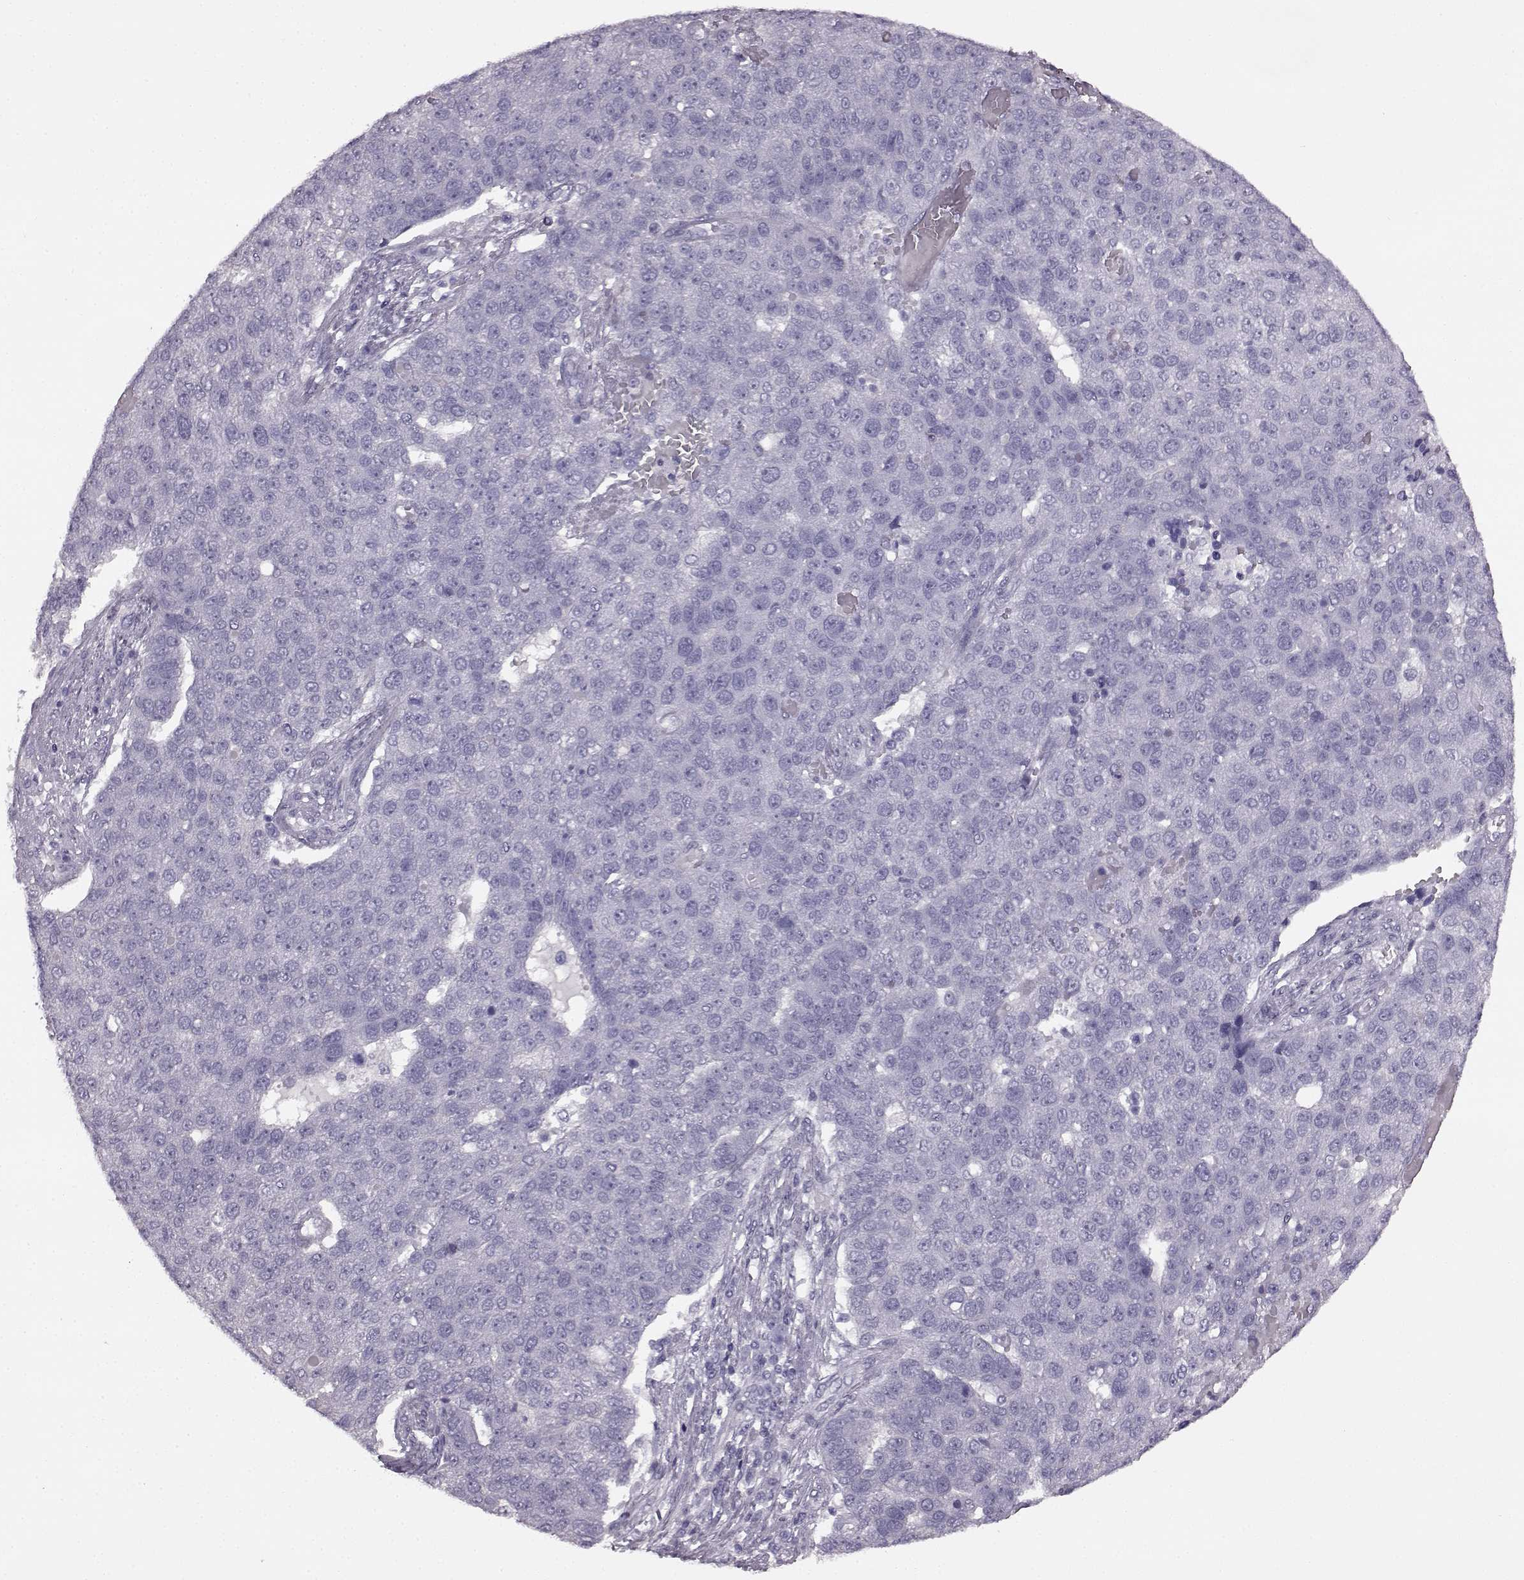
{"staining": {"intensity": "negative", "quantity": "none", "location": "none"}, "tissue": "pancreatic cancer", "cell_type": "Tumor cells", "image_type": "cancer", "snomed": [{"axis": "morphology", "description": "Adenocarcinoma, NOS"}, {"axis": "topography", "description": "Pancreas"}], "caption": "Photomicrograph shows no significant protein expression in tumor cells of pancreatic cancer (adenocarcinoma). Brightfield microscopy of IHC stained with DAB (brown) and hematoxylin (blue), captured at high magnification.", "gene": "PRPH2", "patient": {"sex": "female", "age": 61}}